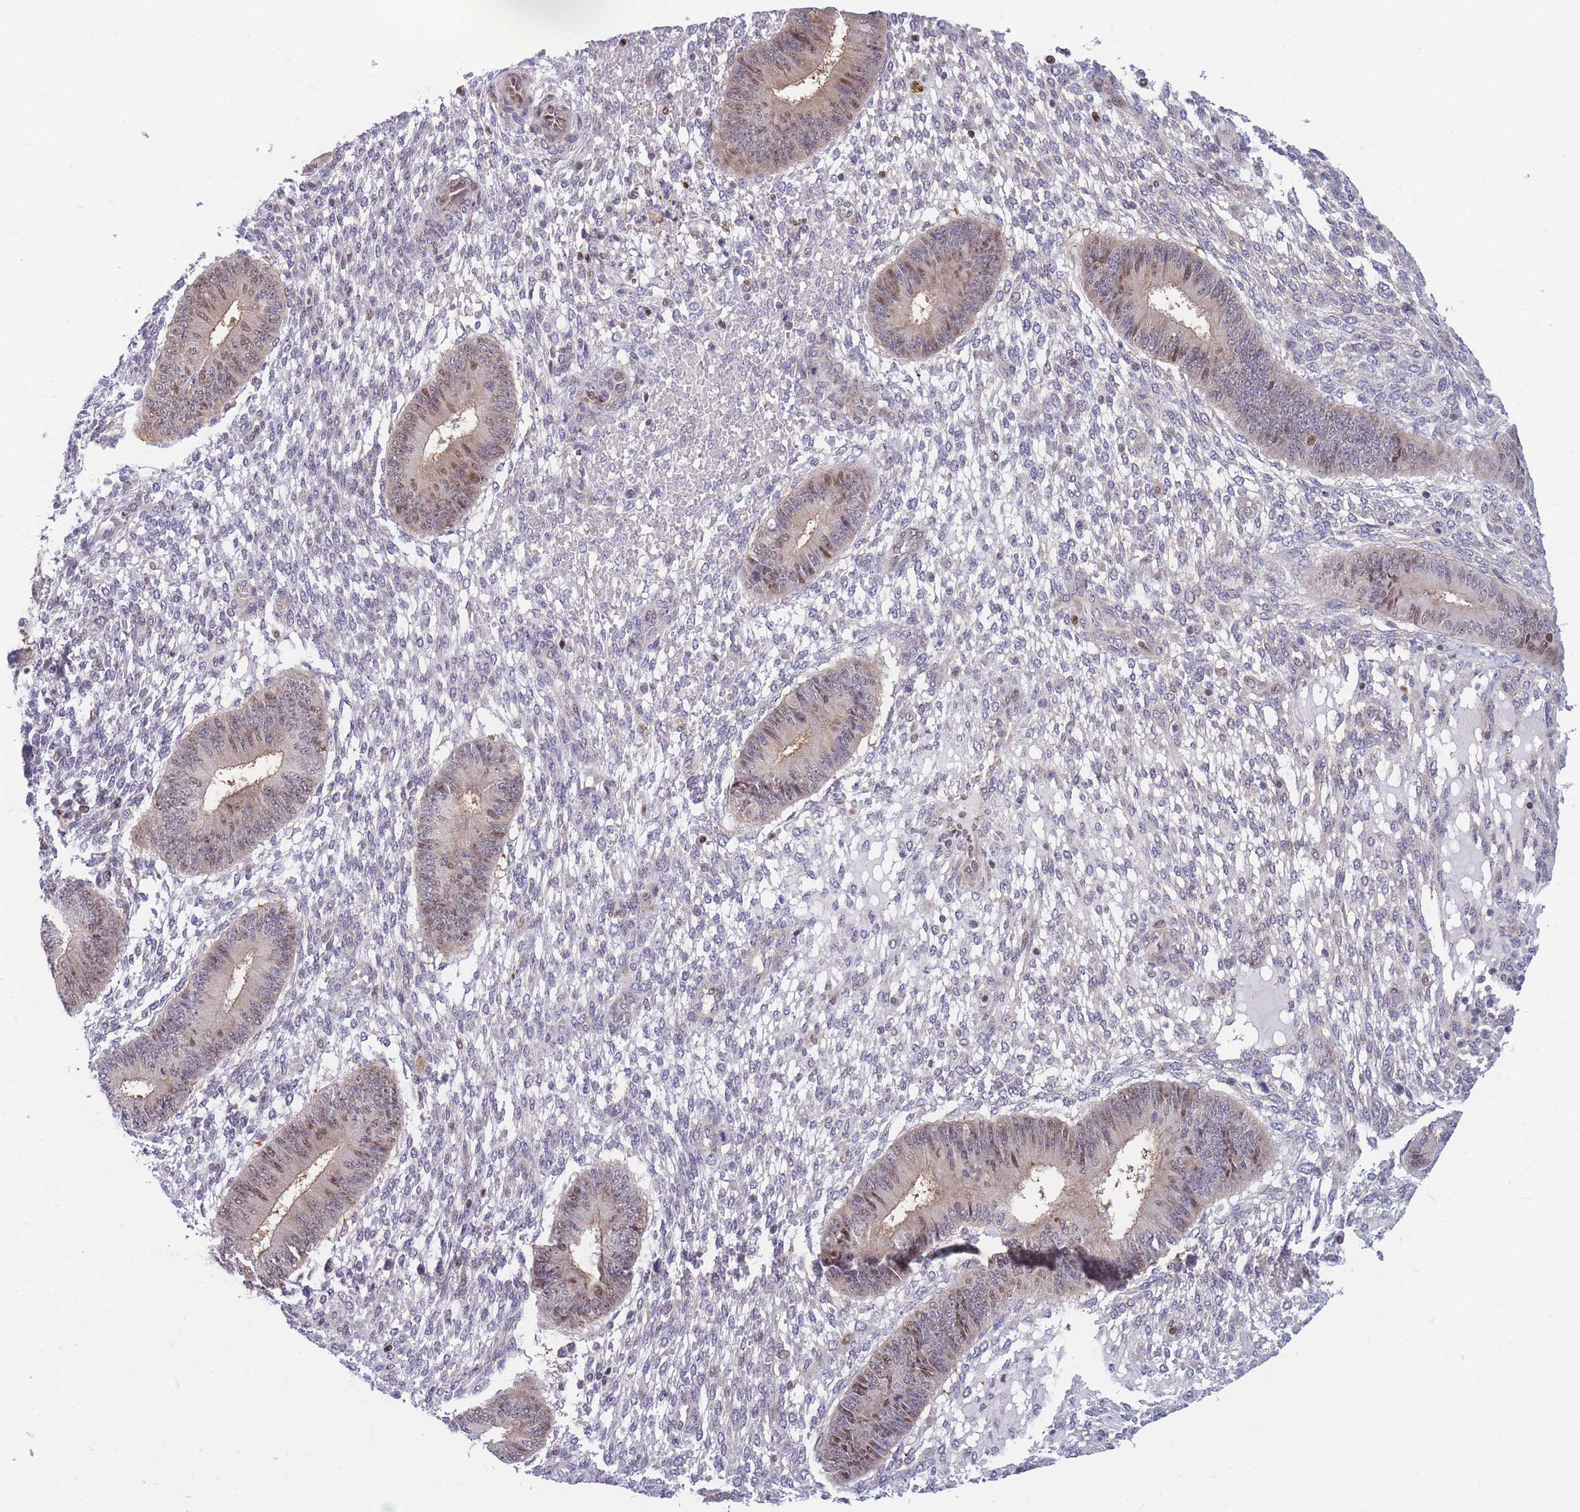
{"staining": {"intensity": "negative", "quantity": "none", "location": "none"}, "tissue": "endometrium", "cell_type": "Cells in endometrial stroma", "image_type": "normal", "snomed": [{"axis": "morphology", "description": "Normal tissue, NOS"}, {"axis": "topography", "description": "Endometrium"}], "caption": "DAB (3,3'-diaminobenzidine) immunohistochemical staining of unremarkable endometrium exhibits no significant positivity in cells in endometrial stroma. (DAB (3,3'-diaminobenzidine) immunohistochemistry, high magnification).", "gene": "CRACD", "patient": {"sex": "female", "age": 49}}